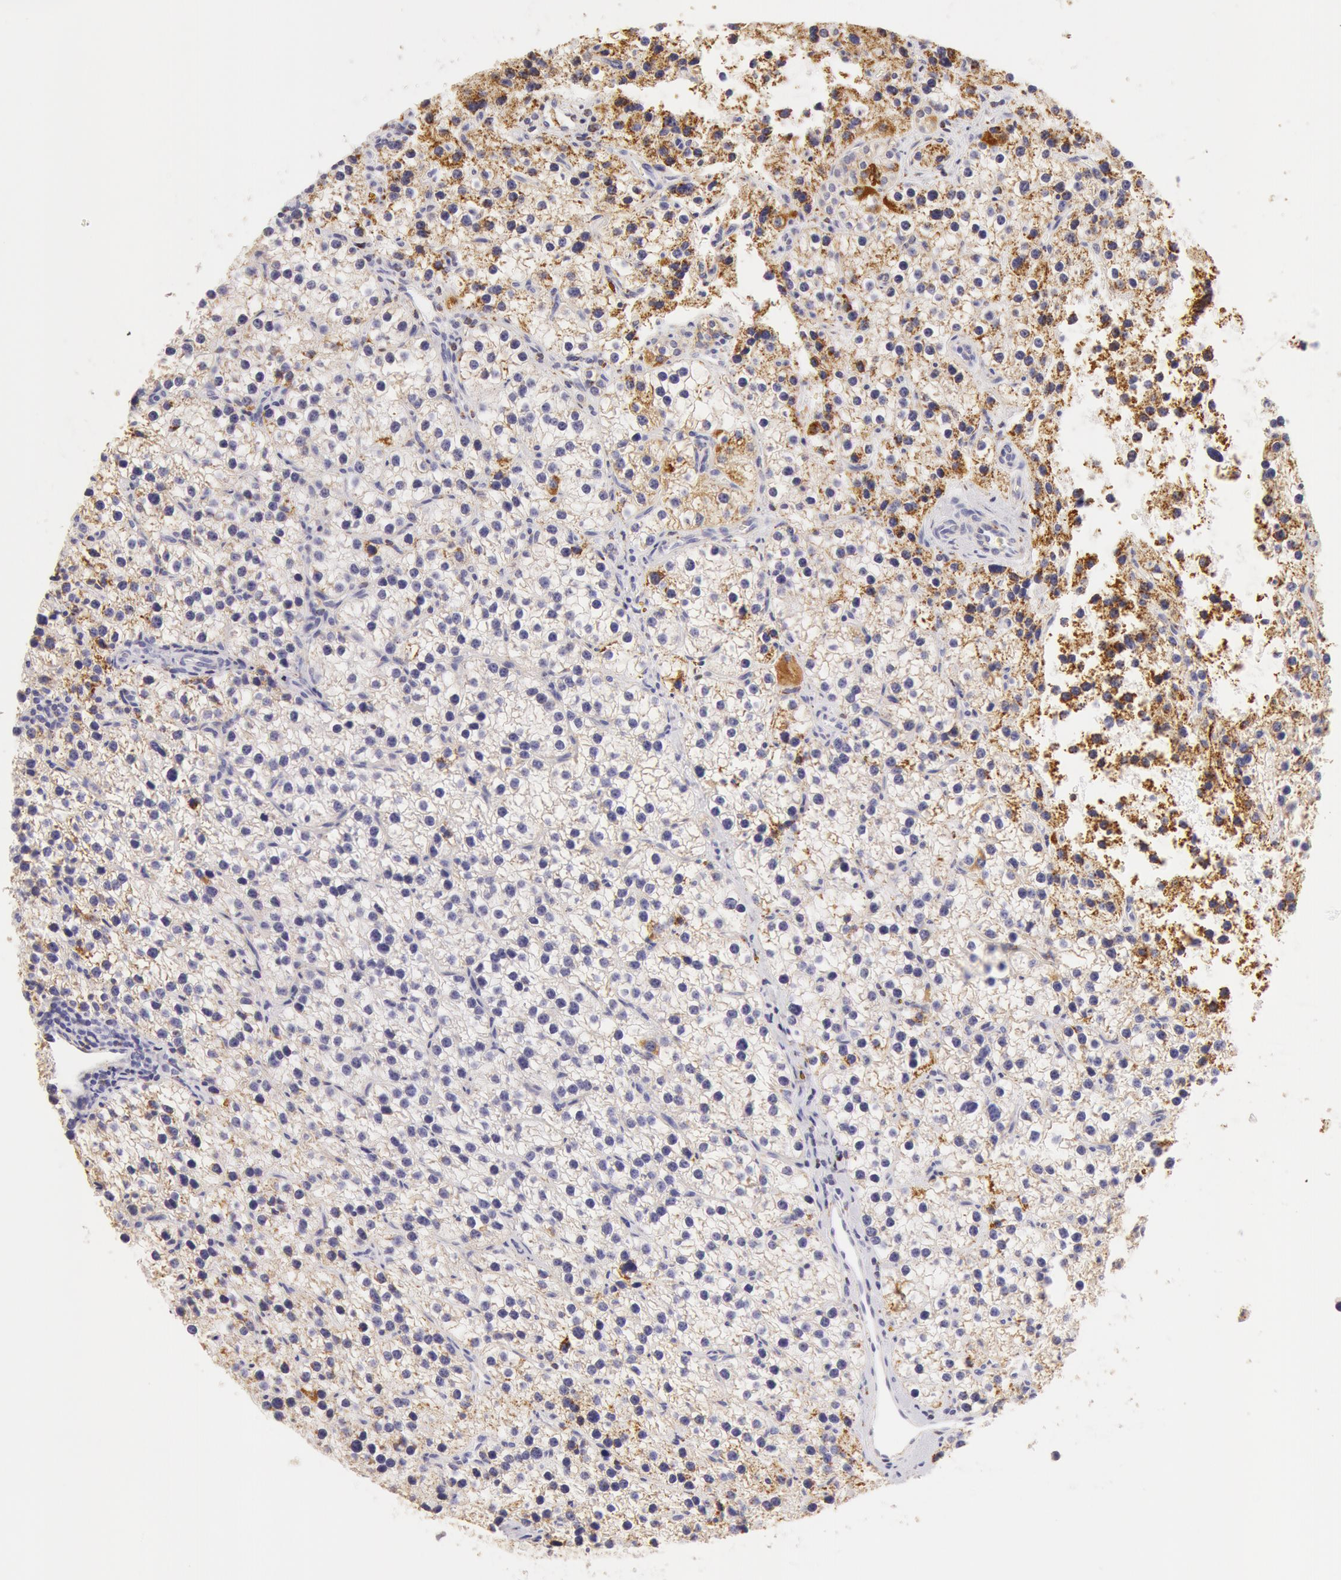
{"staining": {"intensity": "moderate", "quantity": "<25%", "location": "cytoplasmic/membranous"}, "tissue": "parathyroid gland", "cell_type": "Glandular cells", "image_type": "normal", "snomed": [{"axis": "morphology", "description": "Normal tissue, NOS"}, {"axis": "topography", "description": "Parathyroid gland"}], "caption": "Moderate cytoplasmic/membranous protein expression is present in about <25% of glandular cells in parathyroid gland. (DAB IHC with brightfield microscopy, high magnification).", "gene": "ATP5F1B", "patient": {"sex": "female", "age": 54}}